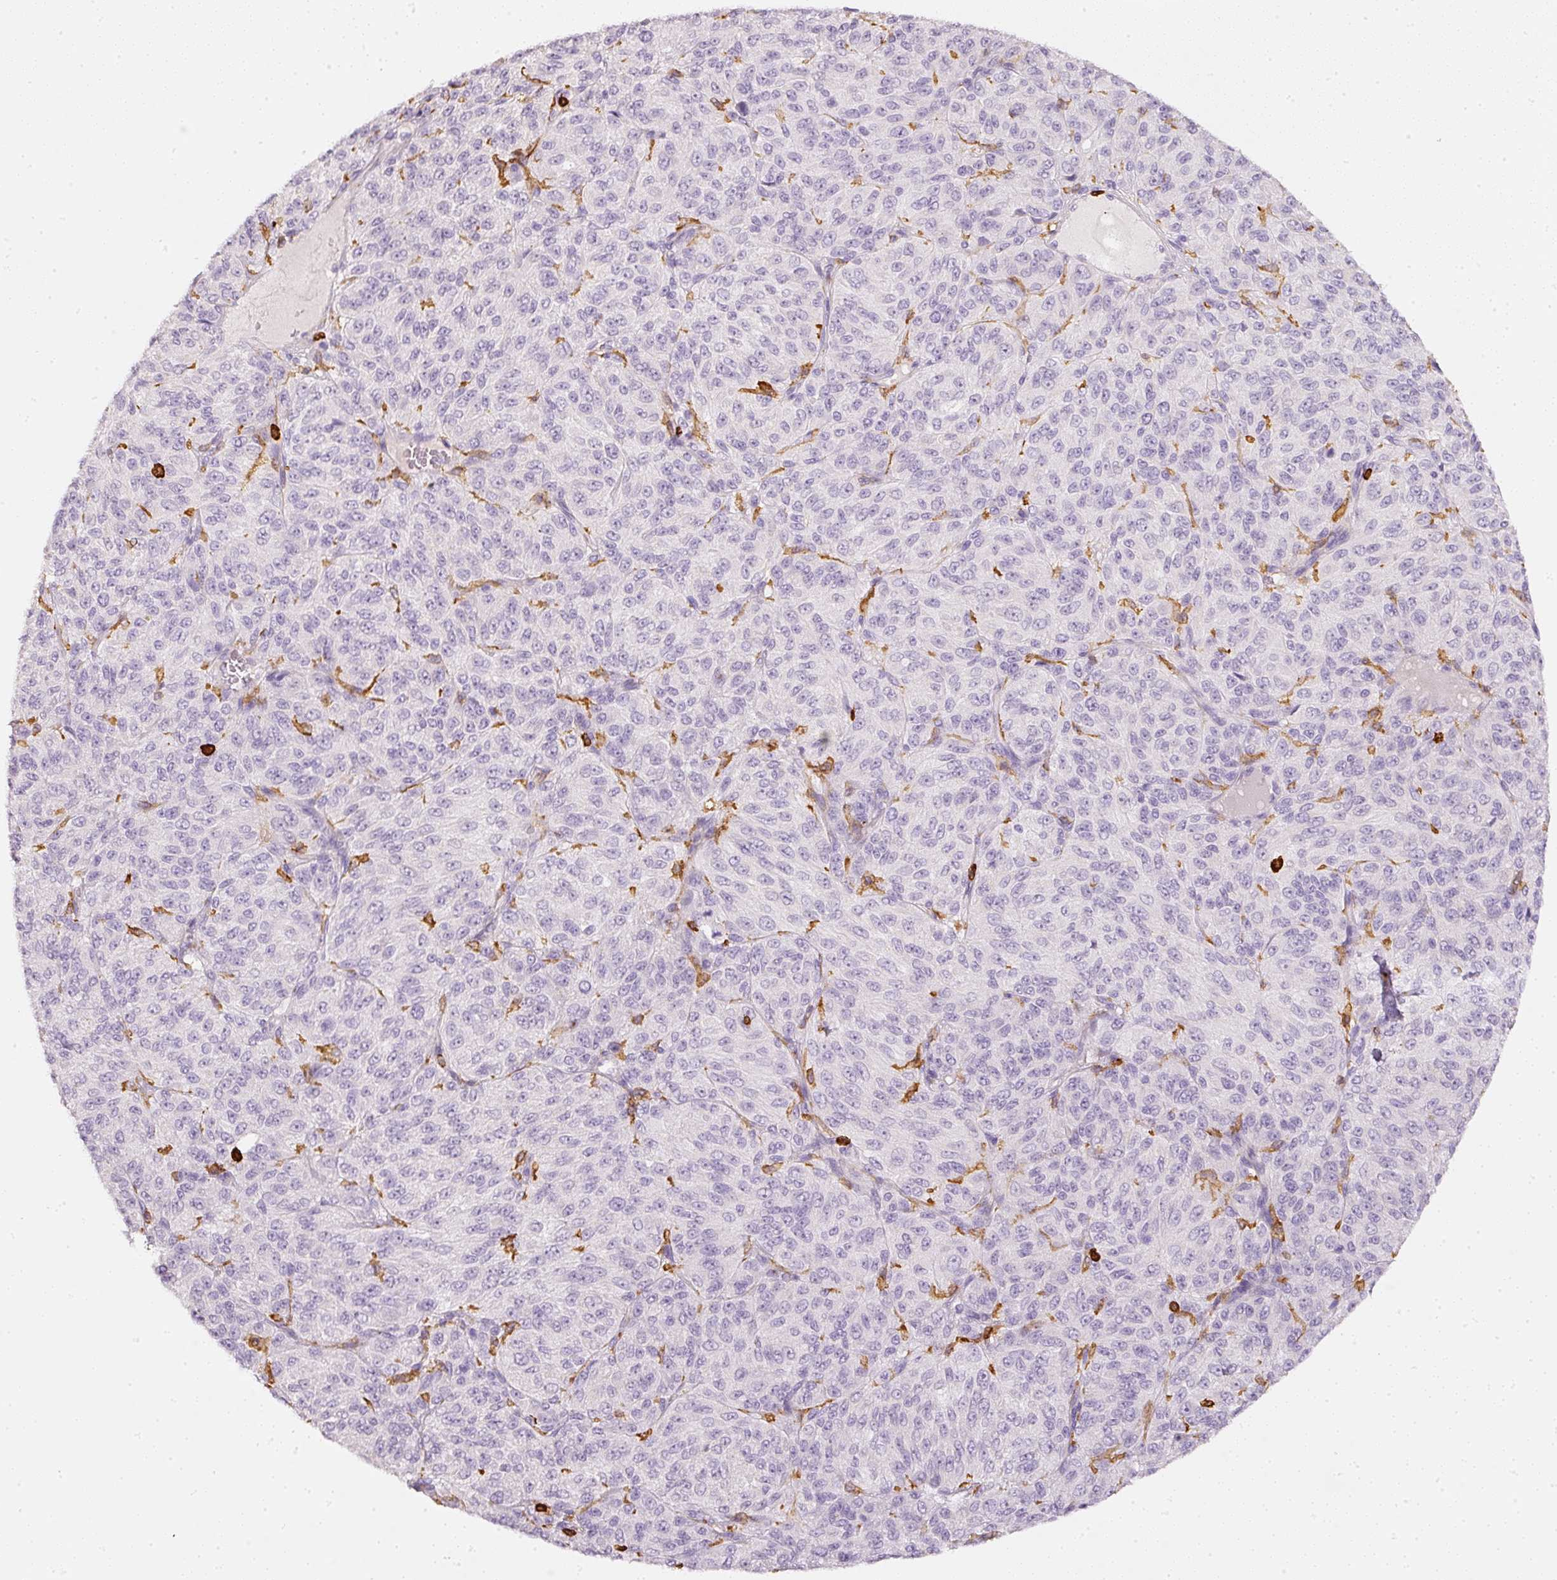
{"staining": {"intensity": "negative", "quantity": "none", "location": "none"}, "tissue": "melanoma", "cell_type": "Tumor cells", "image_type": "cancer", "snomed": [{"axis": "morphology", "description": "Malignant melanoma, Metastatic site"}, {"axis": "topography", "description": "Brain"}], "caption": "A micrograph of malignant melanoma (metastatic site) stained for a protein shows no brown staining in tumor cells. (DAB IHC visualized using brightfield microscopy, high magnification).", "gene": "EVL", "patient": {"sex": "female", "age": 56}}